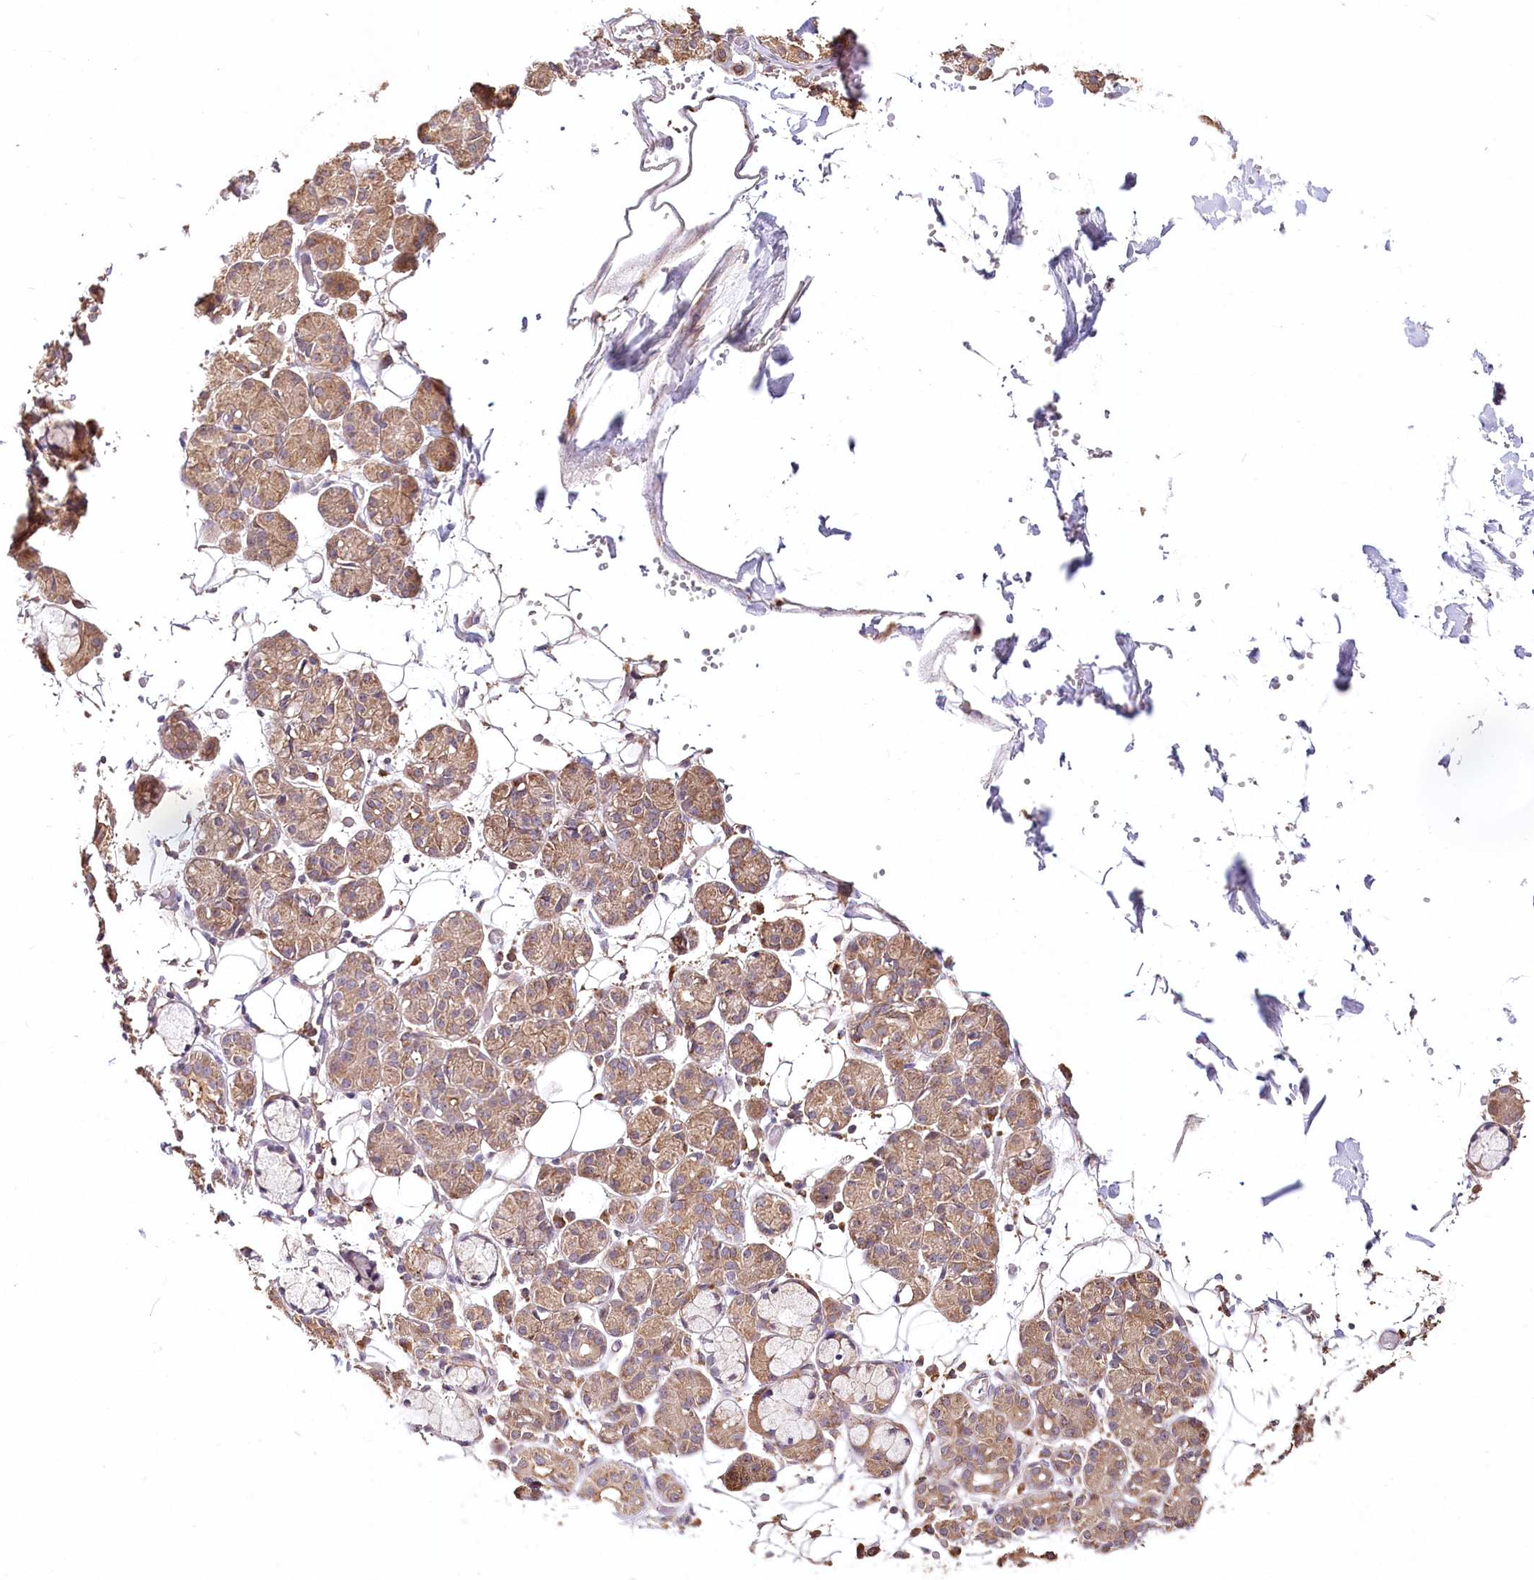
{"staining": {"intensity": "moderate", "quantity": "25%-75%", "location": "cytoplasmic/membranous"}, "tissue": "salivary gland", "cell_type": "Glandular cells", "image_type": "normal", "snomed": [{"axis": "morphology", "description": "Normal tissue, NOS"}, {"axis": "topography", "description": "Salivary gland"}], "caption": "Glandular cells reveal moderate cytoplasmic/membranous staining in approximately 25%-75% of cells in benign salivary gland. The protein of interest is stained brown, and the nuclei are stained in blue (DAB (3,3'-diaminobenzidine) IHC with brightfield microscopy, high magnification).", "gene": "DMXL1", "patient": {"sex": "male", "age": 63}}